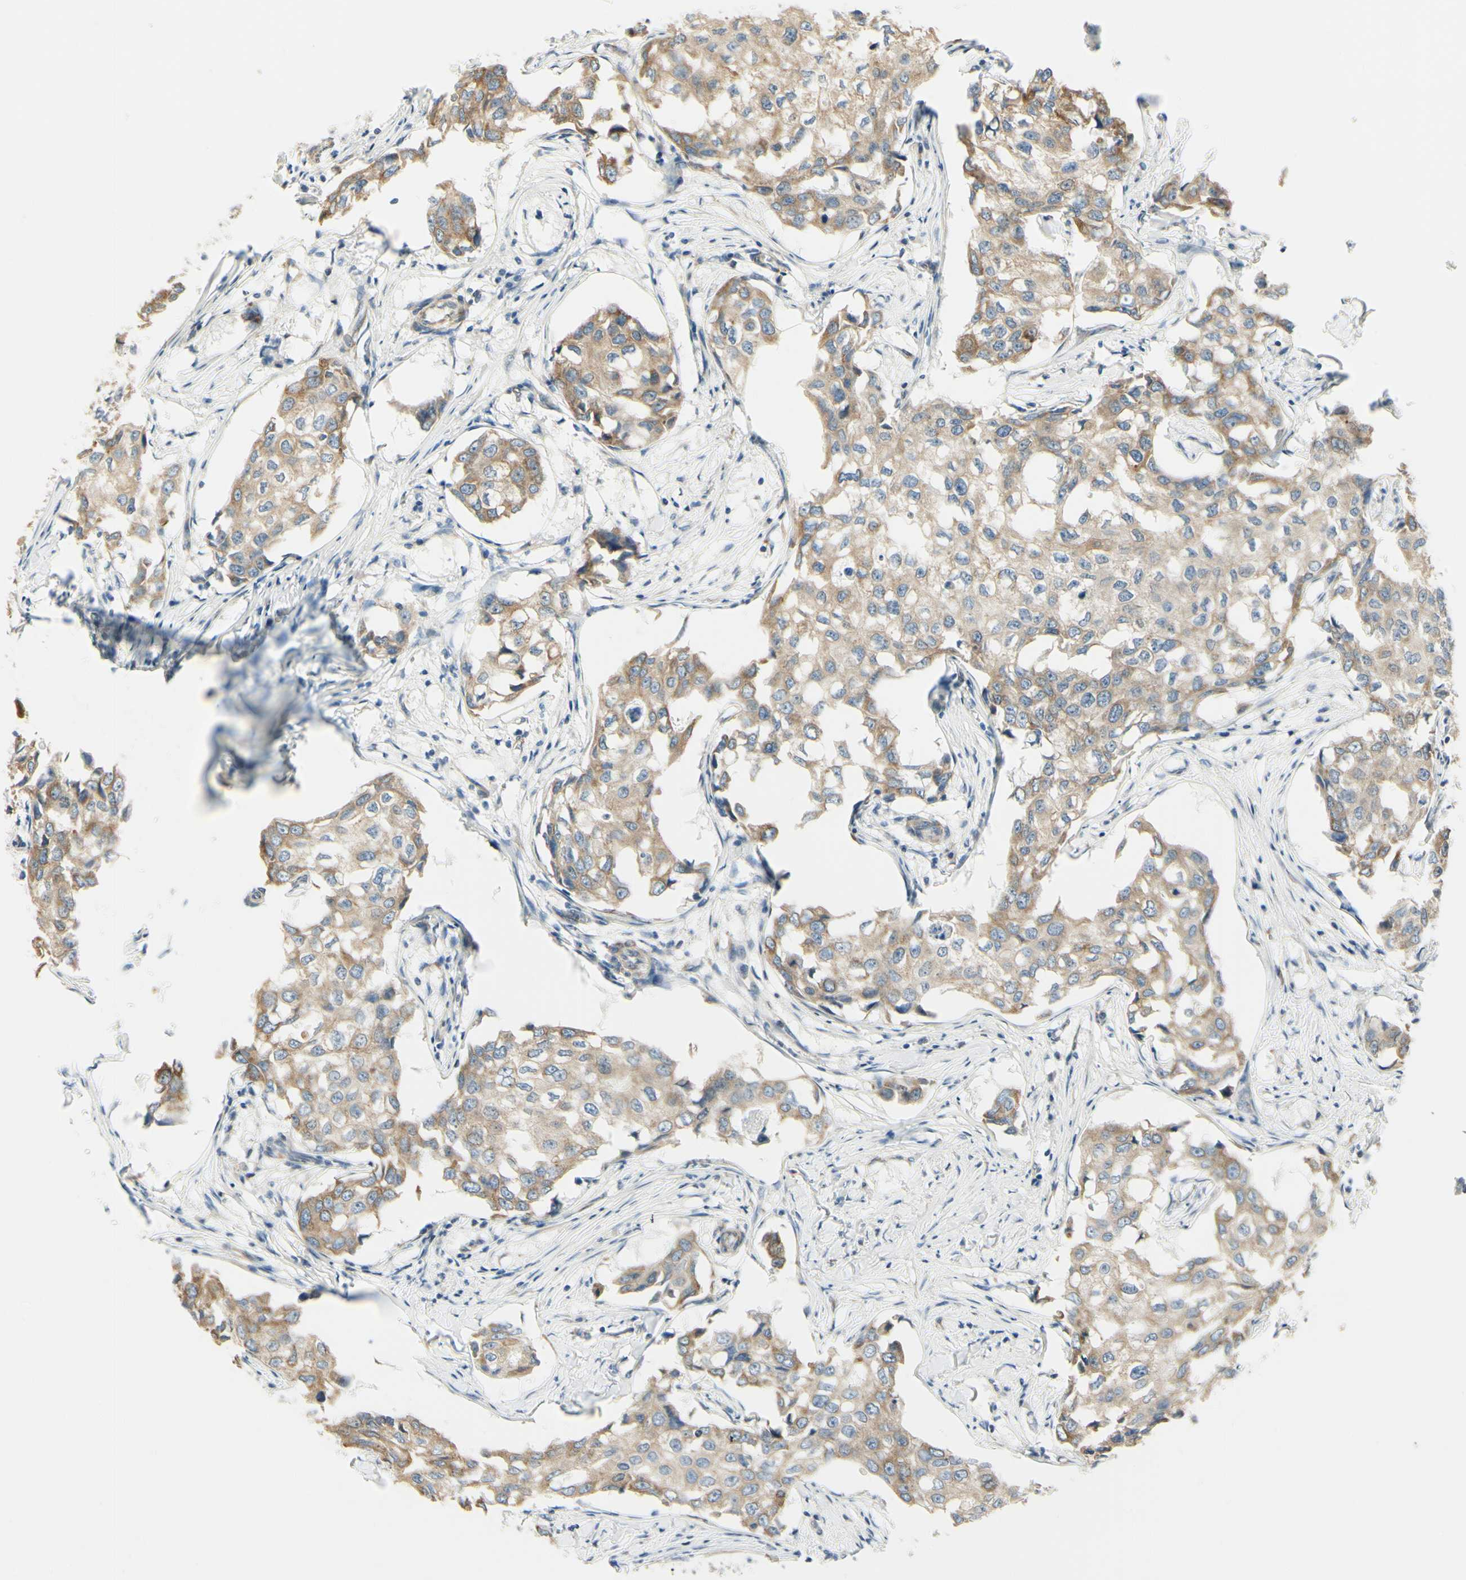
{"staining": {"intensity": "weak", "quantity": ">75%", "location": "cytoplasmic/membranous"}, "tissue": "breast cancer", "cell_type": "Tumor cells", "image_type": "cancer", "snomed": [{"axis": "morphology", "description": "Duct carcinoma"}, {"axis": "topography", "description": "Breast"}], "caption": "High-power microscopy captured an immunohistochemistry micrograph of breast intraductal carcinoma, revealing weak cytoplasmic/membranous staining in approximately >75% of tumor cells.", "gene": "IGDCC4", "patient": {"sex": "female", "age": 27}}